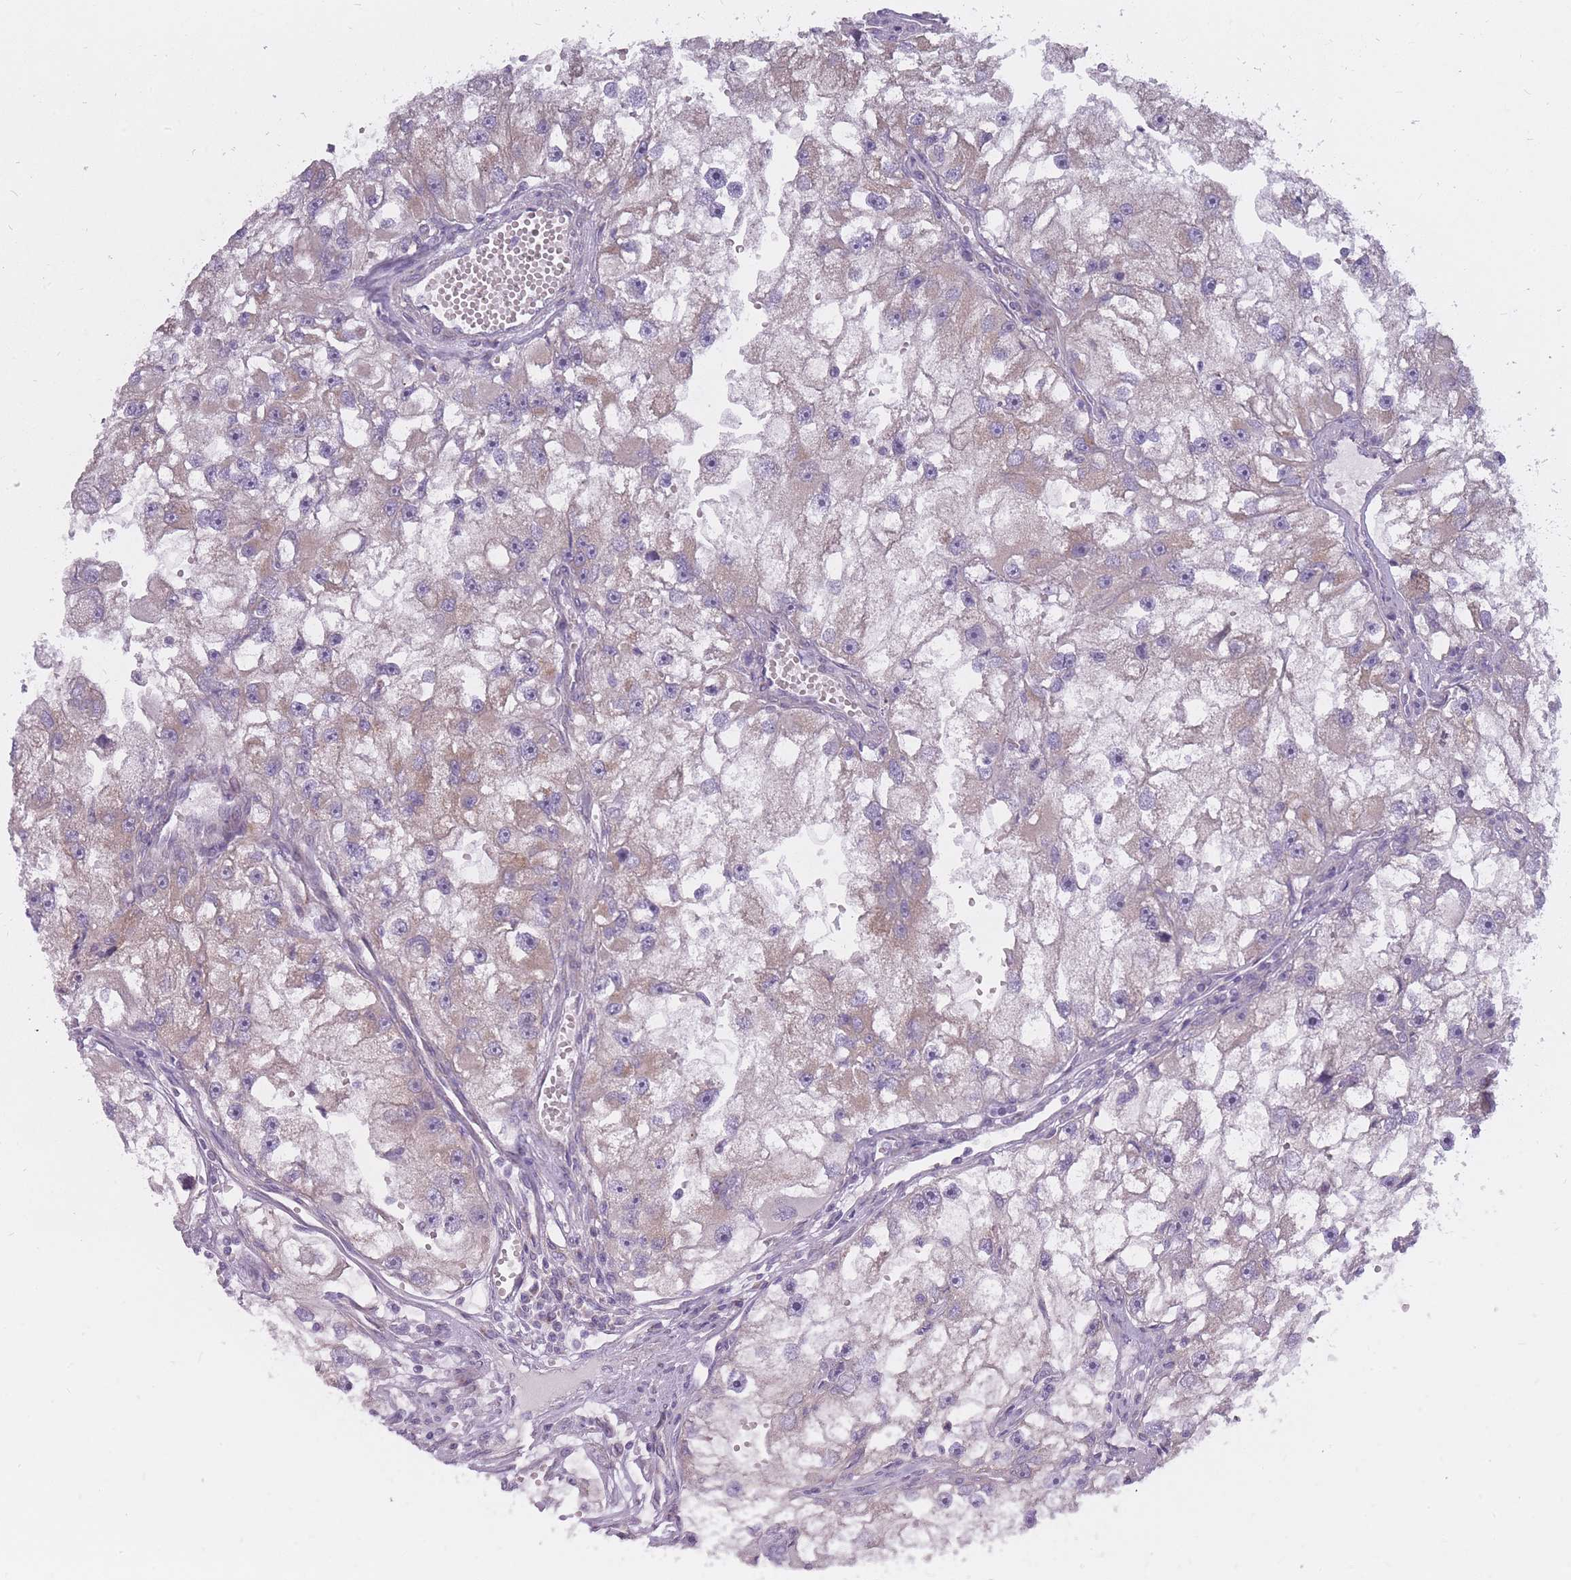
{"staining": {"intensity": "weak", "quantity": "25%-75%", "location": "cytoplasmic/membranous"}, "tissue": "renal cancer", "cell_type": "Tumor cells", "image_type": "cancer", "snomed": [{"axis": "morphology", "description": "Adenocarcinoma, NOS"}, {"axis": "topography", "description": "Kidney"}], "caption": "A micrograph of human renal adenocarcinoma stained for a protein displays weak cytoplasmic/membranous brown staining in tumor cells.", "gene": "ALKBH4", "patient": {"sex": "male", "age": 63}}